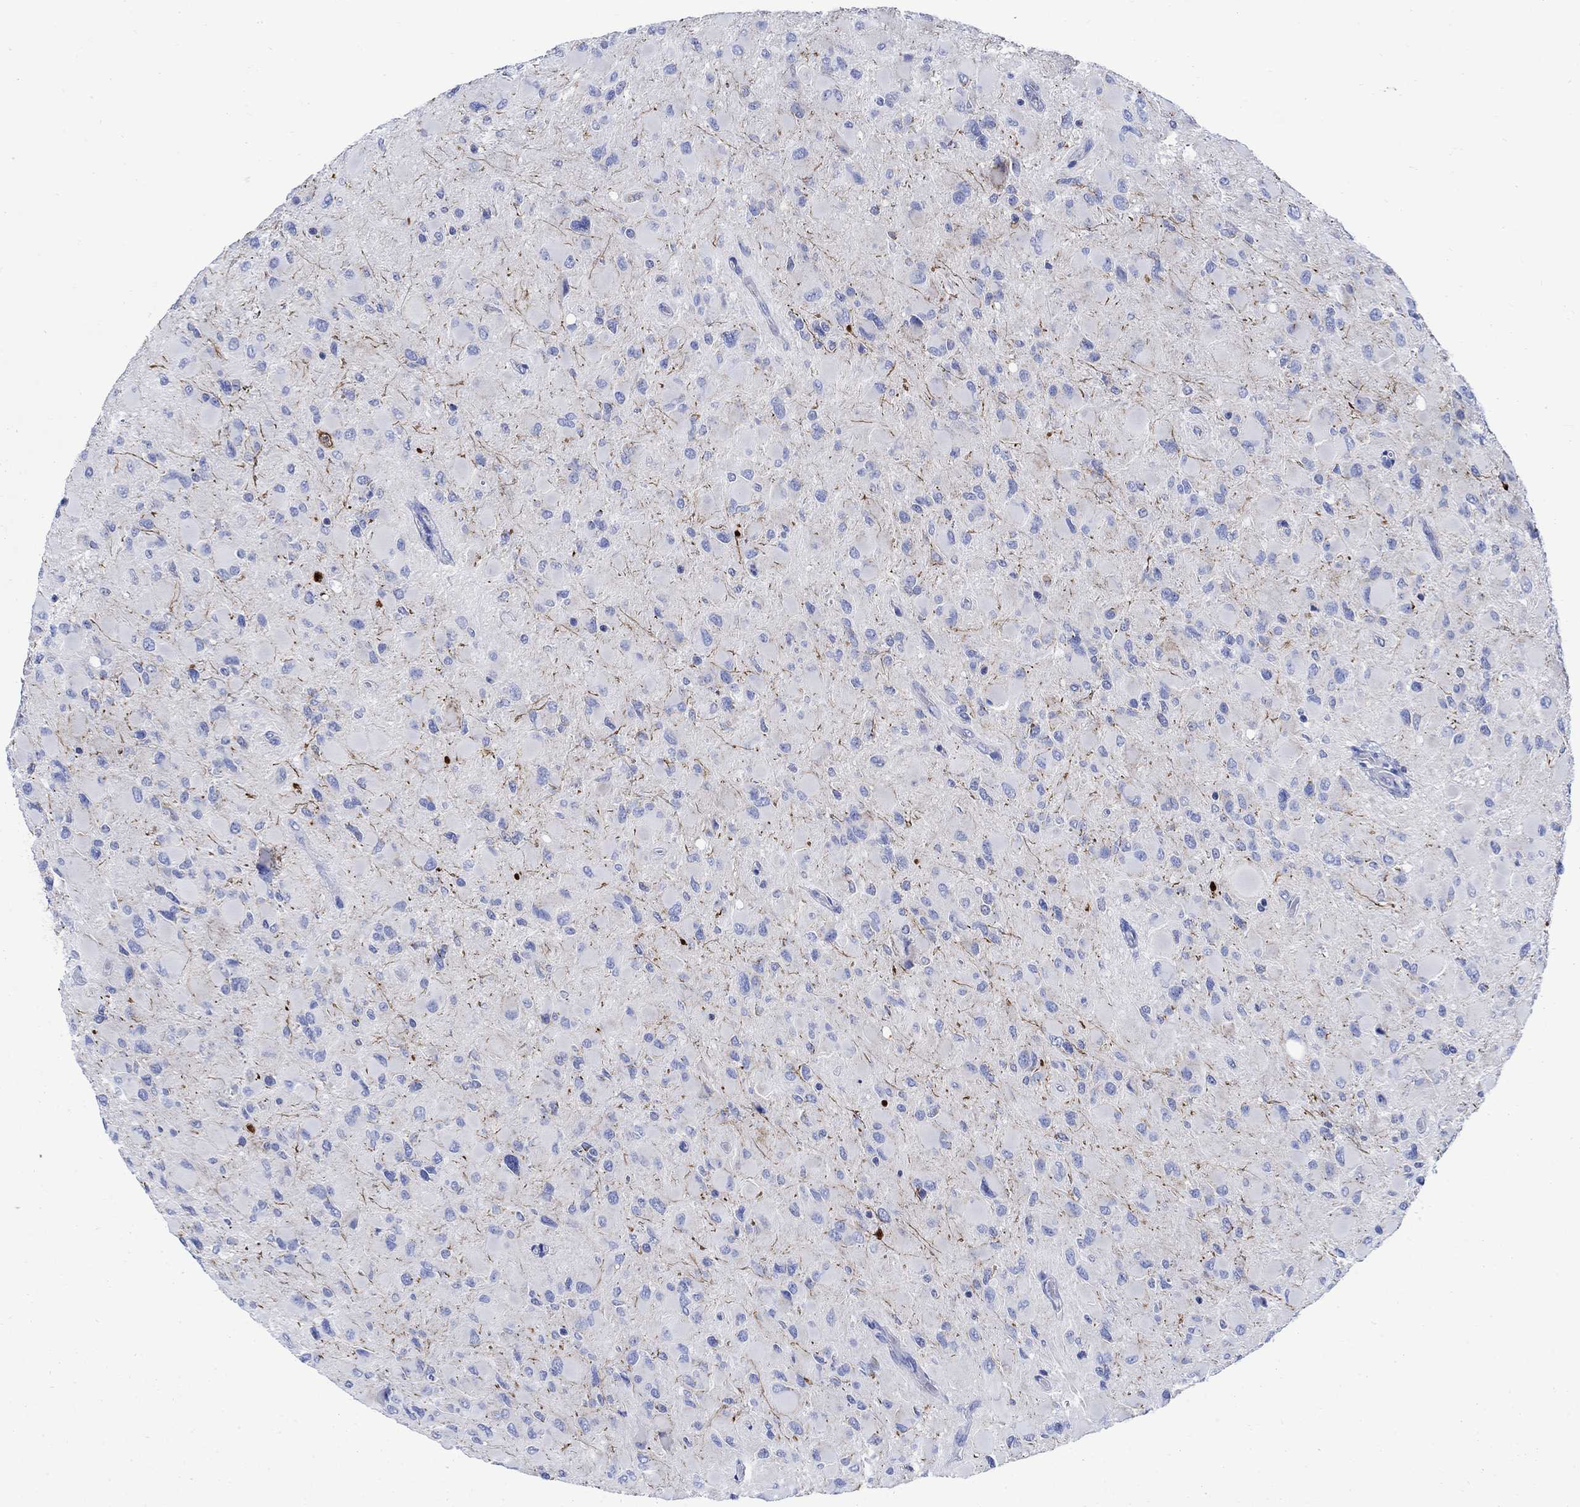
{"staining": {"intensity": "negative", "quantity": "none", "location": "none"}, "tissue": "glioma", "cell_type": "Tumor cells", "image_type": "cancer", "snomed": [{"axis": "morphology", "description": "Glioma, malignant, High grade"}, {"axis": "topography", "description": "Cerebral cortex"}], "caption": "Histopathology image shows no significant protein positivity in tumor cells of glioma.", "gene": "CPLX2", "patient": {"sex": "female", "age": 36}}